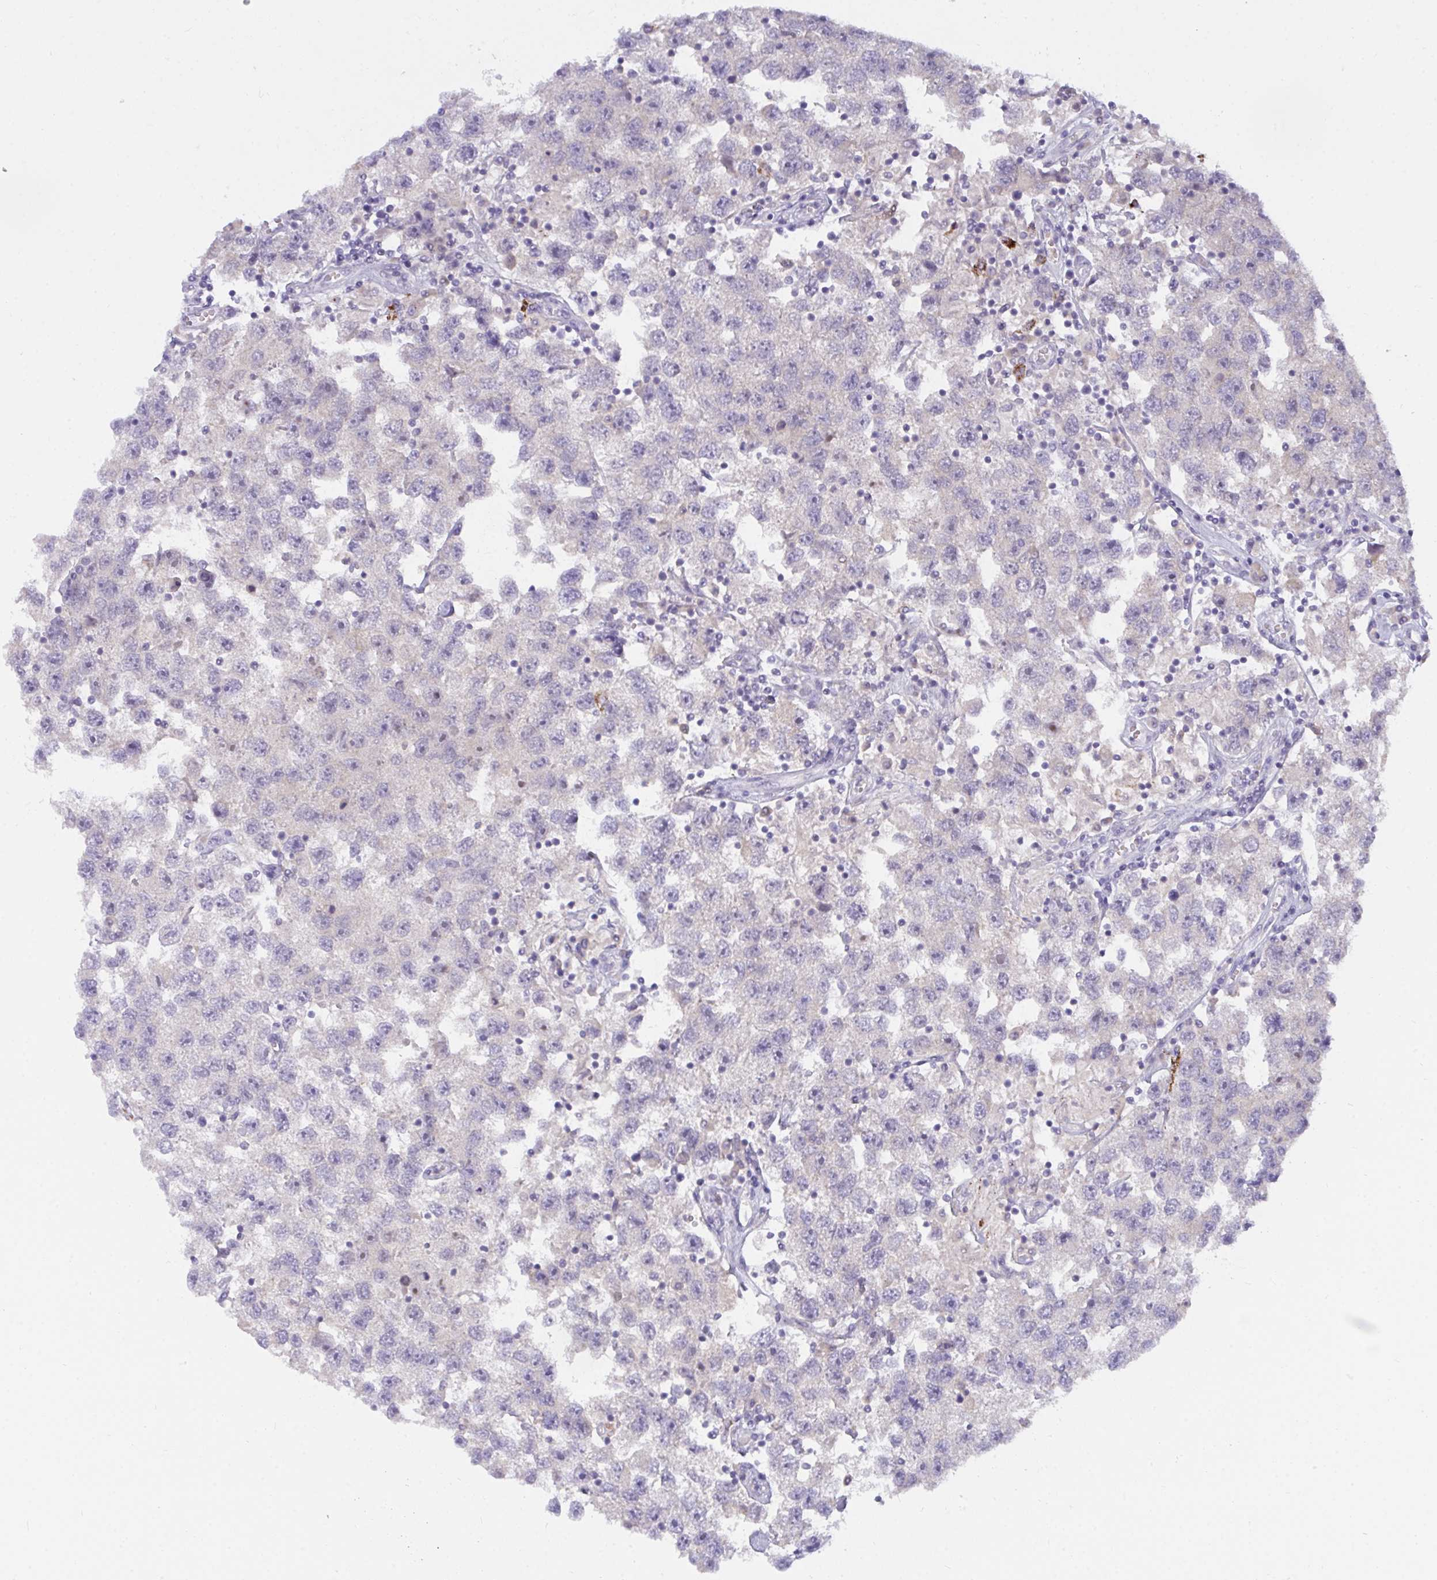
{"staining": {"intensity": "negative", "quantity": "none", "location": "none"}, "tissue": "testis cancer", "cell_type": "Tumor cells", "image_type": "cancer", "snomed": [{"axis": "morphology", "description": "Seminoma, NOS"}, {"axis": "topography", "description": "Testis"}], "caption": "Immunohistochemical staining of human testis cancer (seminoma) shows no significant staining in tumor cells.", "gene": "SEMA6B", "patient": {"sex": "male", "age": 26}}